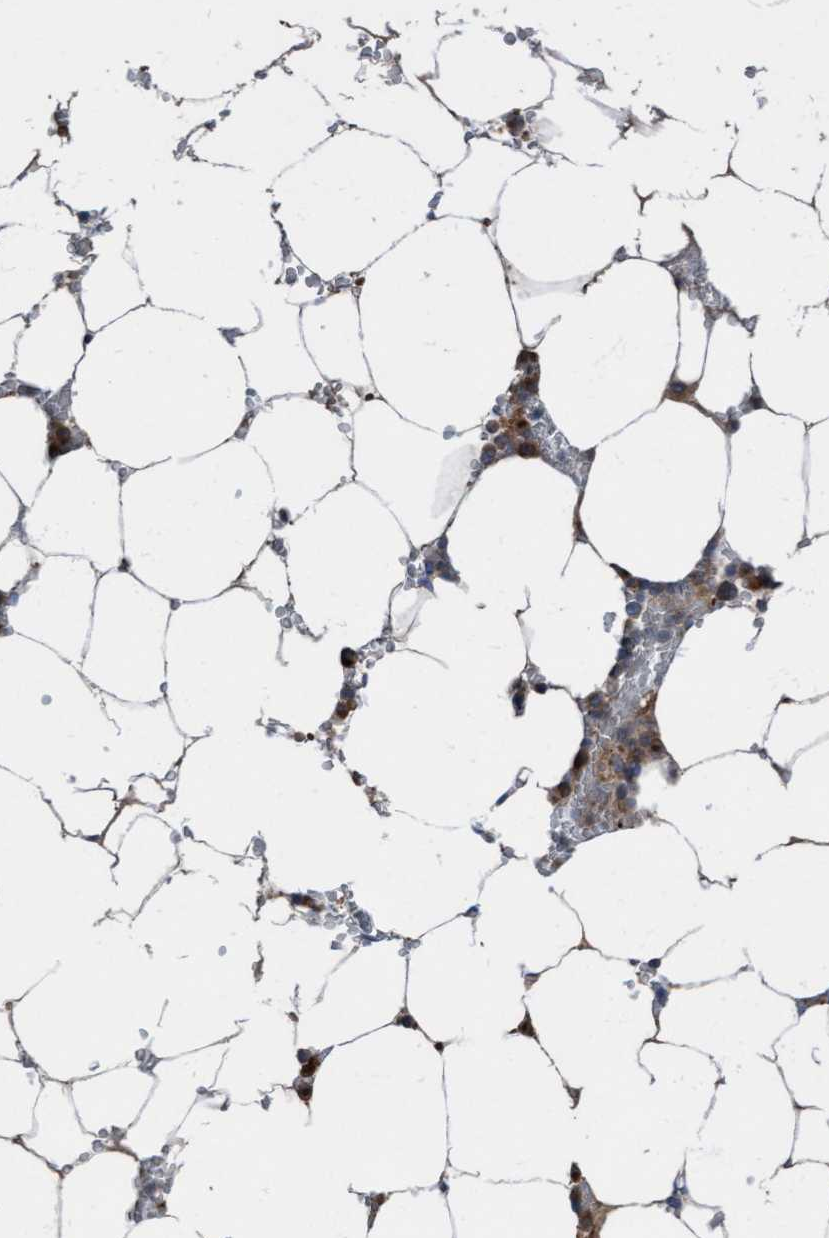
{"staining": {"intensity": "strong", "quantity": "25%-75%", "location": "cytoplasmic/membranous"}, "tissue": "bone marrow", "cell_type": "Hematopoietic cells", "image_type": "normal", "snomed": [{"axis": "morphology", "description": "Normal tissue, NOS"}, {"axis": "topography", "description": "Bone marrow"}], "caption": "Immunohistochemical staining of unremarkable bone marrow shows 25%-75% levels of strong cytoplasmic/membranous protein staining in approximately 25%-75% of hematopoietic cells. Using DAB (3,3'-diaminobenzidine) (brown) and hematoxylin (blue) stains, captured at high magnification using brightfield microscopy.", "gene": "KLHL26", "patient": {"sex": "male", "age": 70}}